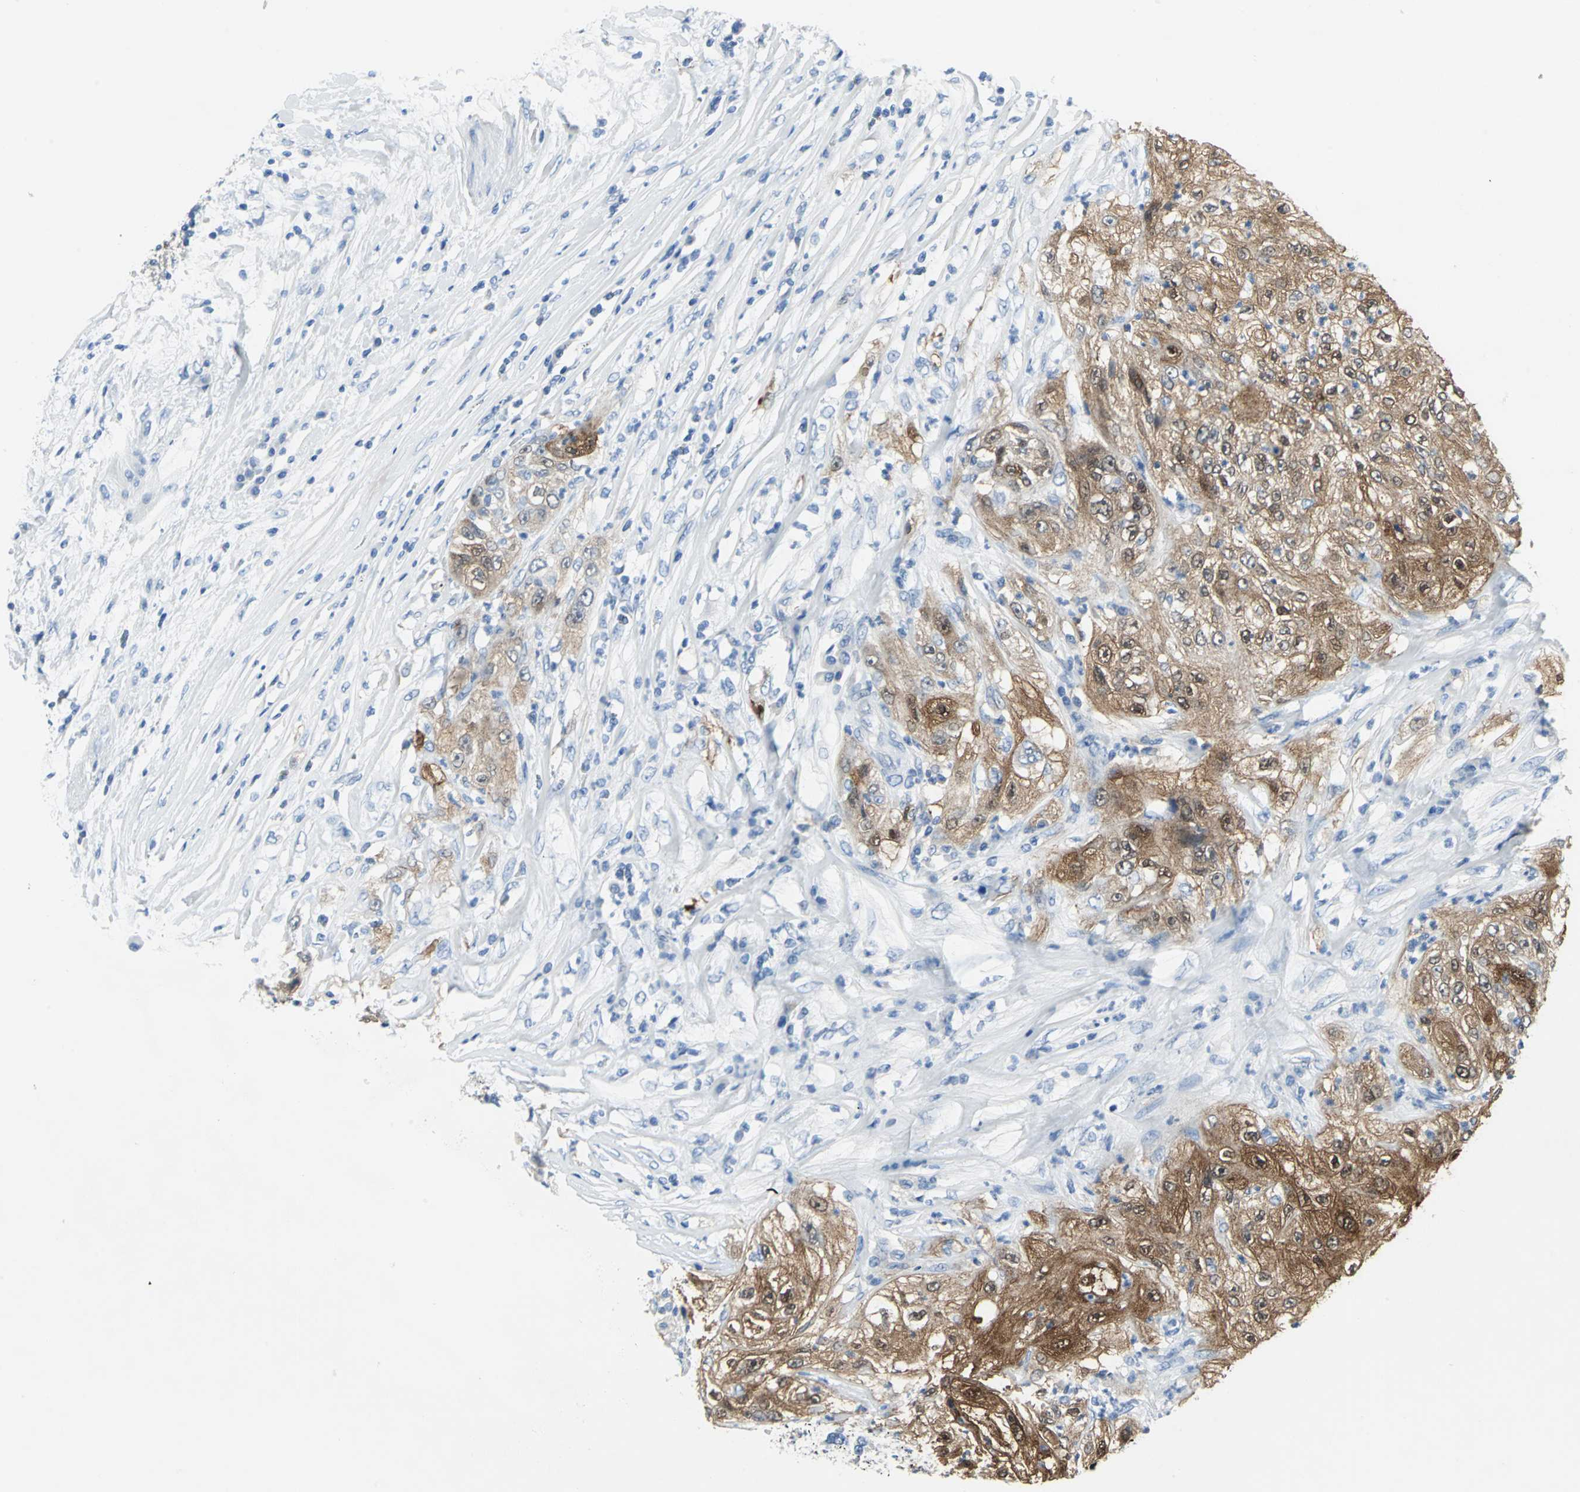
{"staining": {"intensity": "moderate", "quantity": ">75%", "location": "cytoplasmic/membranous,nuclear"}, "tissue": "lung cancer", "cell_type": "Tumor cells", "image_type": "cancer", "snomed": [{"axis": "morphology", "description": "Inflammation, NOS"}, {"axis": "morphology", "description": "Squamous cell carcinoma, NOS"}, {"axis": "topography", "description": "Lymph node"}, {"axis": "topography", "description": "Soft tissue"}, {"axis": "topography", "description": "Lung"}], "caption": "Immunohistochemical staining of human lung cancer shows medium levels of moderate cytoplasmic/membranous and nuclear staining in approximately >75% of tumor cells.", "gene": "SFN", "patient": {"sex": "male", "age": 66}}